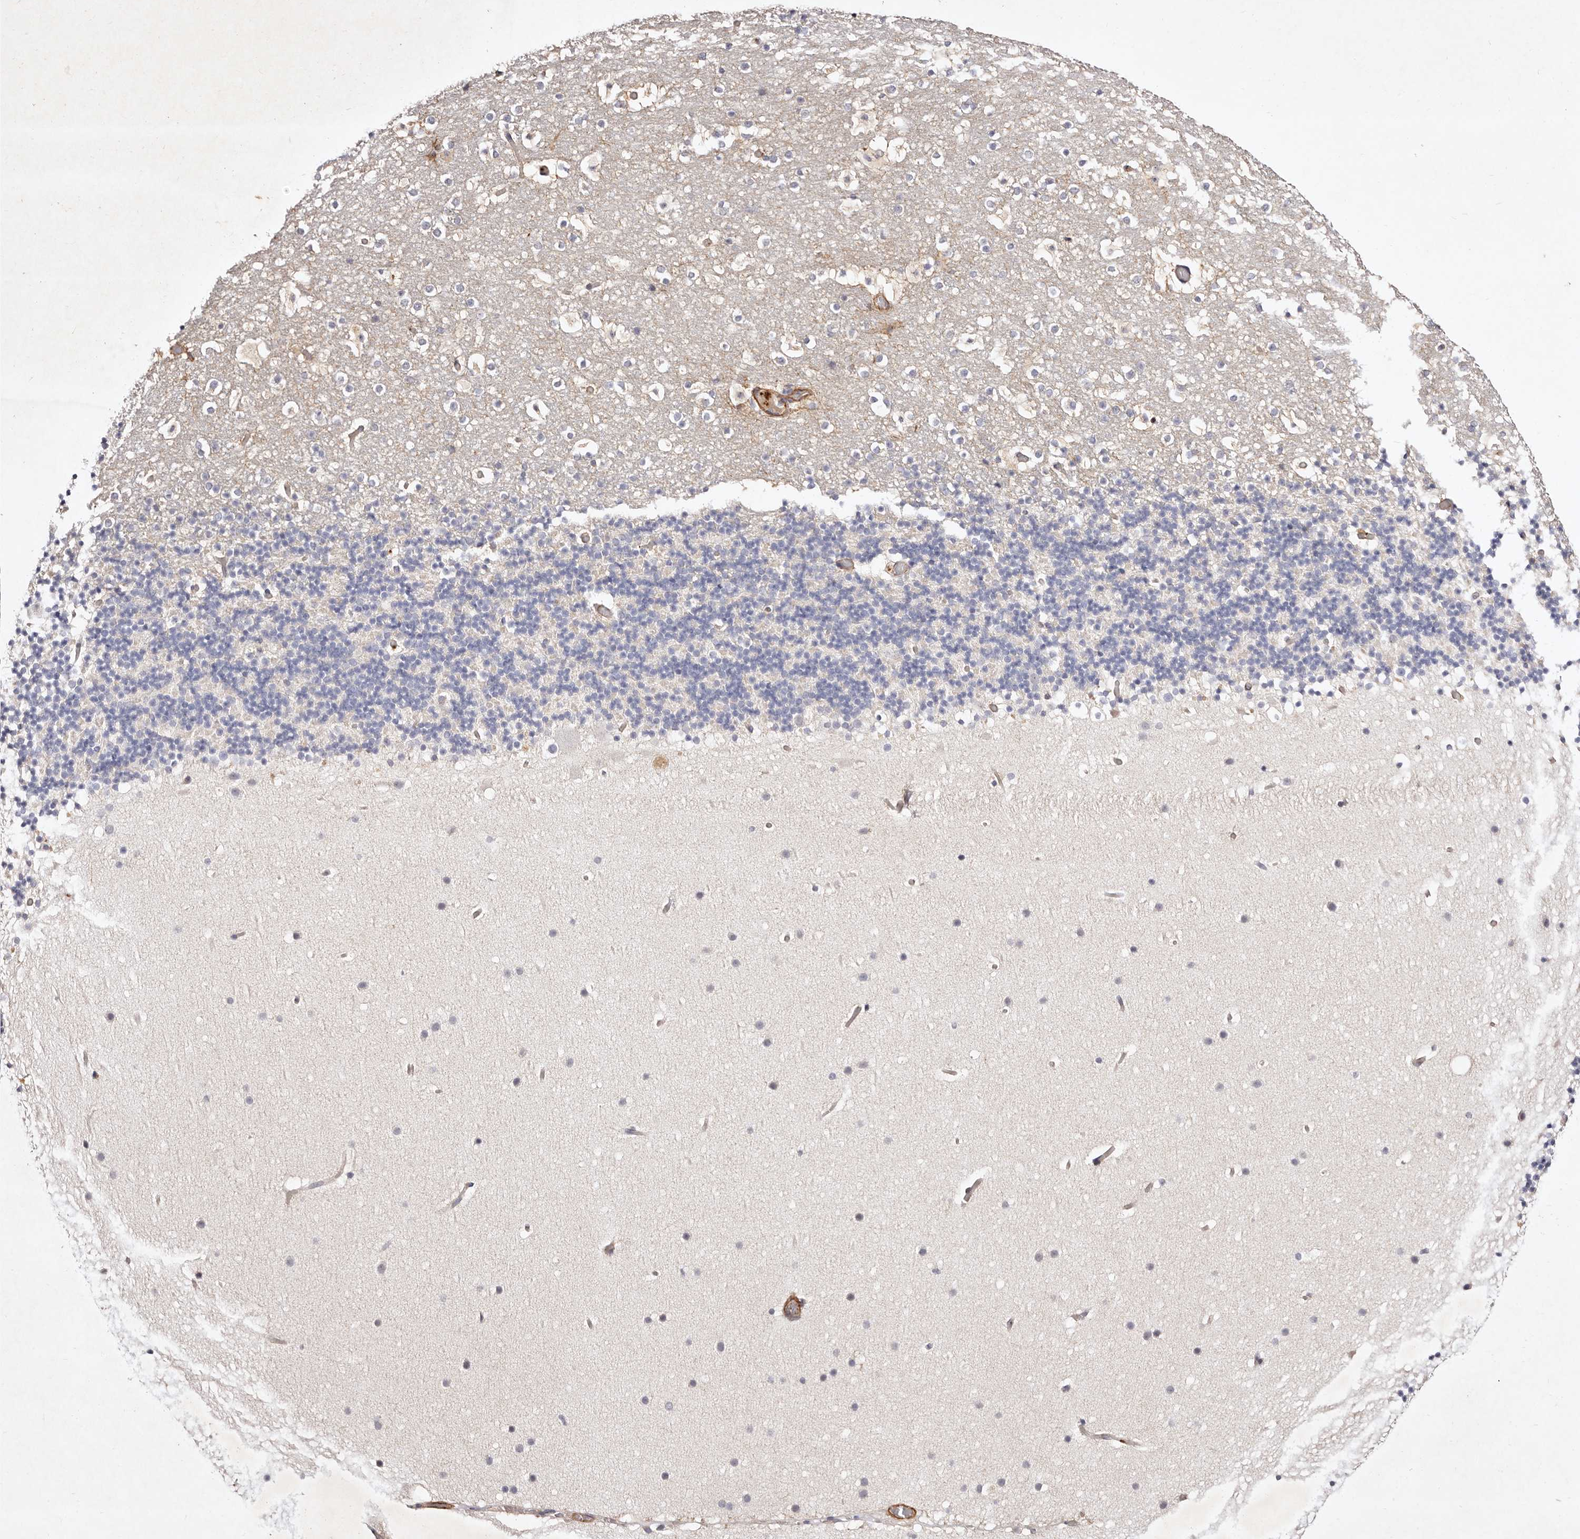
{"staining": {"intensity": "negative", "quantity": "none", "location": "none"}, "tissue": "cerebellum", "cell_type": "Cells in granular layer", "image_type": "normal", "snomed": [{"axis": "morphology", "description": "Normal tissue, NOS"}, {"axis": "topography", "description": "Cerebellum"}], "caption": "The photomicrograph shows no staining of cells in granular layer in normal cerebellum.", "gene": "MTMR11", "patient": {"sex": "male", "age": 57}}